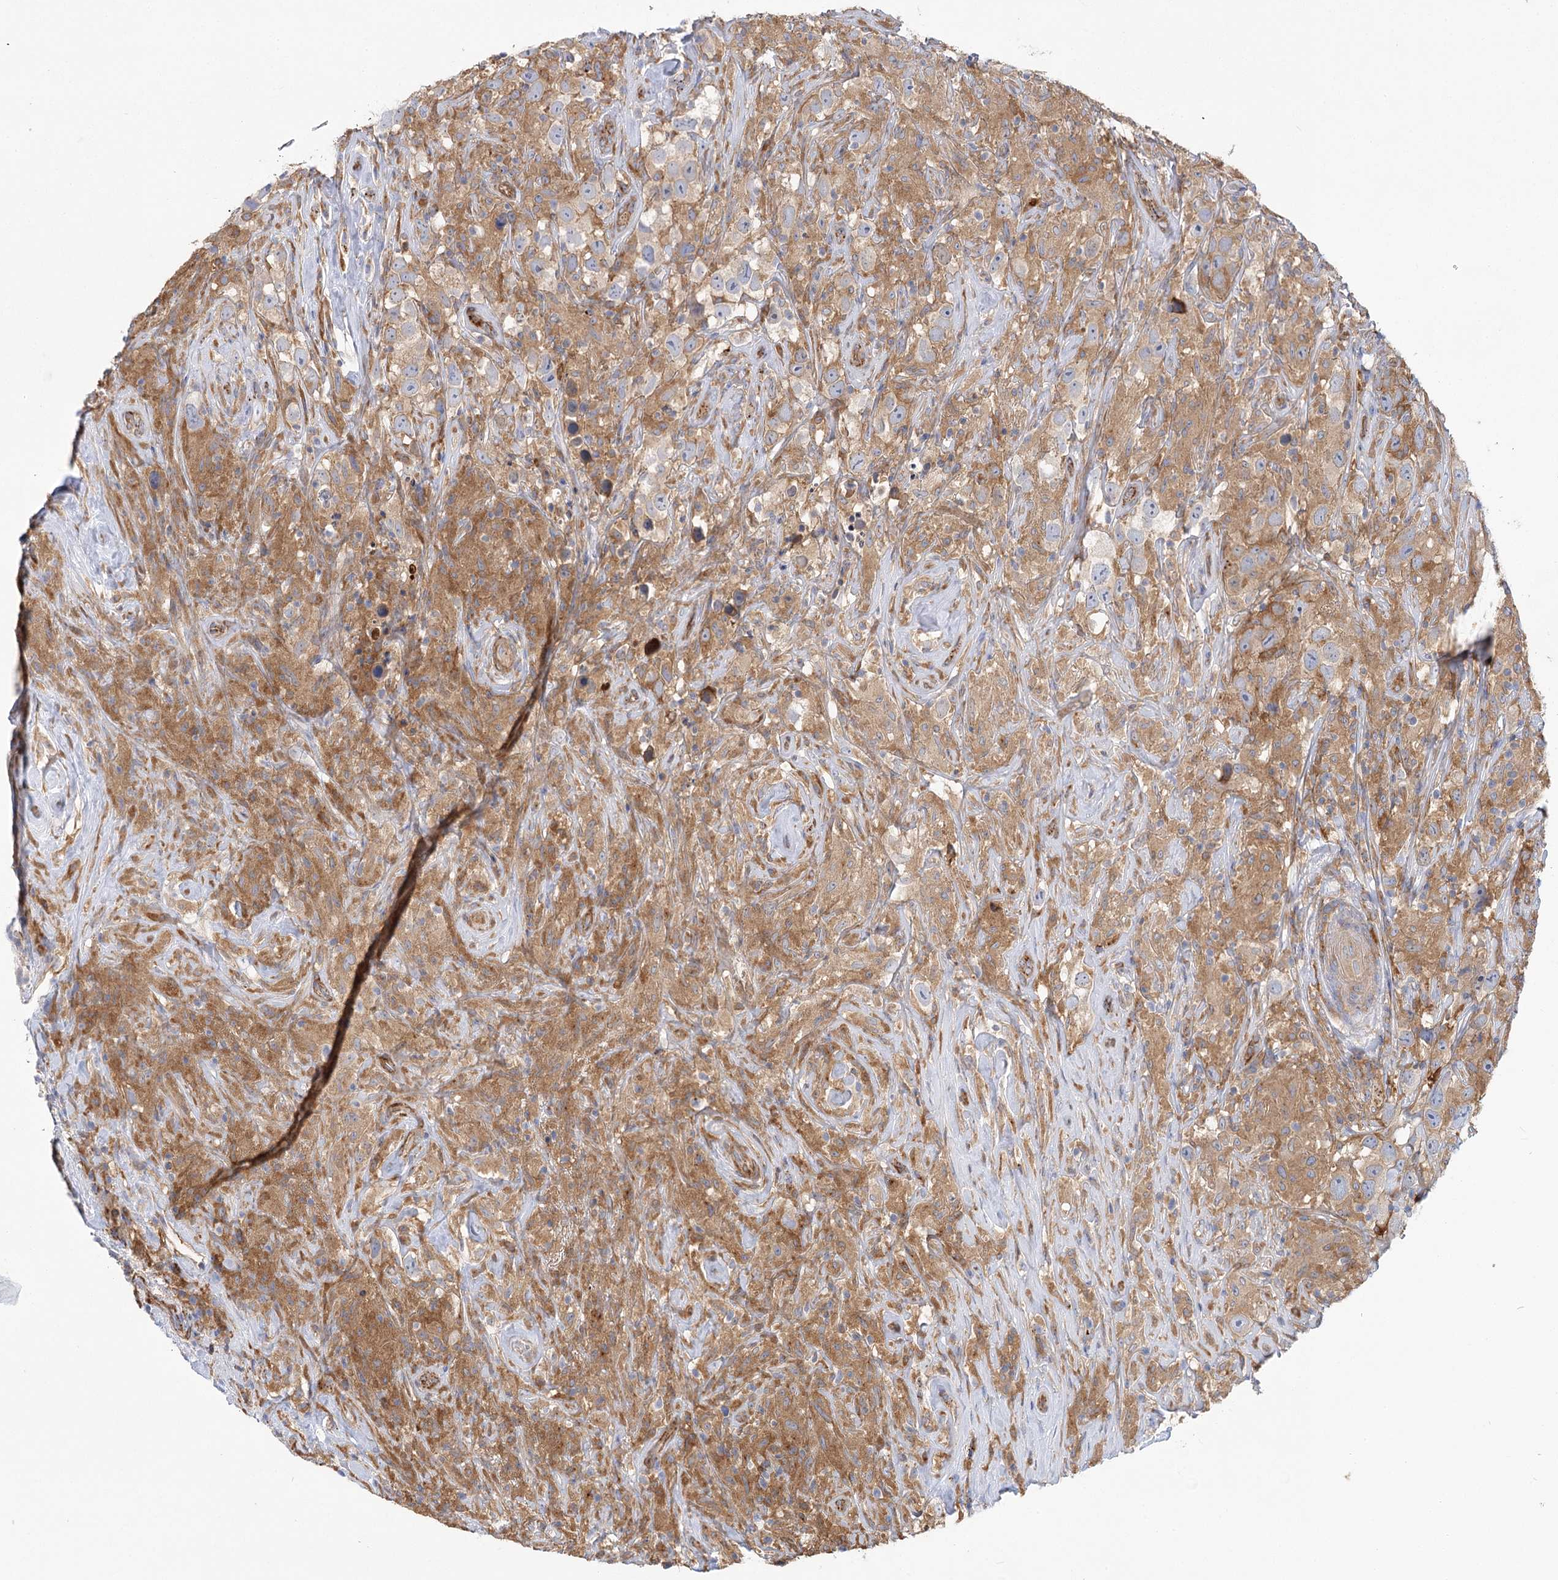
{"staining": {"intensity": "negative", "quantity": "none", "location": "none"}, "tissue": "testis cancer", "cell_type": "Tumor cells", "image_type": "cancer", "snomed": [{"axis": "morphology", "description": "Seminoma, NOS"}, {"axis": "topography", "description": "Testis"}], "caption": "Histopathology image shows no protein expression in tumor cells of seminoma (testis) tissue.", "gene": "GUSB", "patient": {"sex": "male", "age": 49}}